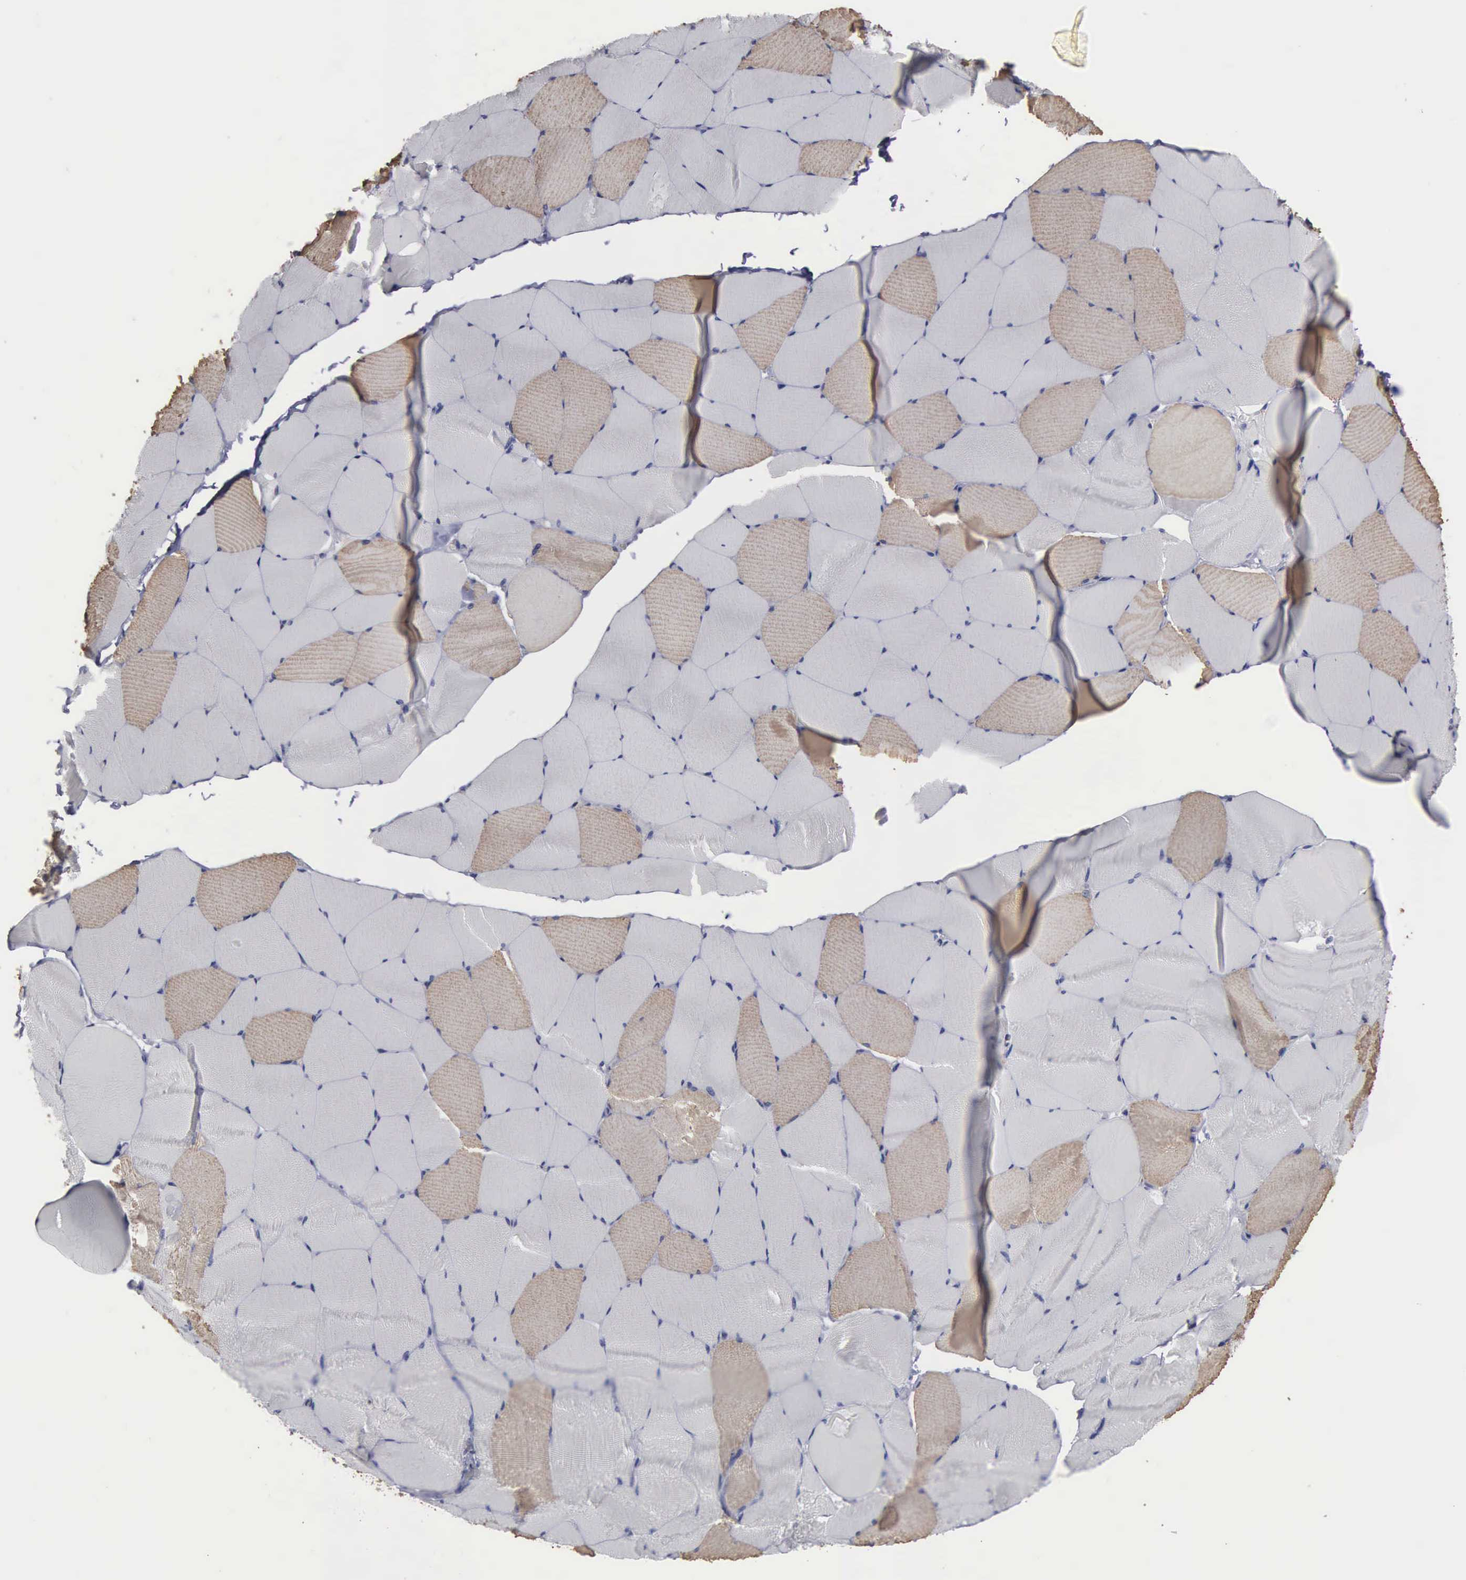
{"staining": {"intensity": "weak", "quantity": "<25%", "location": "cytoplasmic/membranous"}, "tissue": "skeletal muscle", "cell_type": "Myocytes", "image_type": "normal", "snomed": [{"axis": "morphology", "description": "Normal tissue, NOS"}, {"axis": "topography", "description": "Skeletal muscle"}, {"axis": "topography", "description": "Salivary gland"}], "caption": "High magnification brightfield microscopy of unremarkable skeletal muscle stained with DAB (brown) and counterstained with hematoxylin (blue): myocytes show no significant staining. Nuclei are stained in blue.", "gene": "NGDN", "patient": {"sex": "male", "age": 62}}